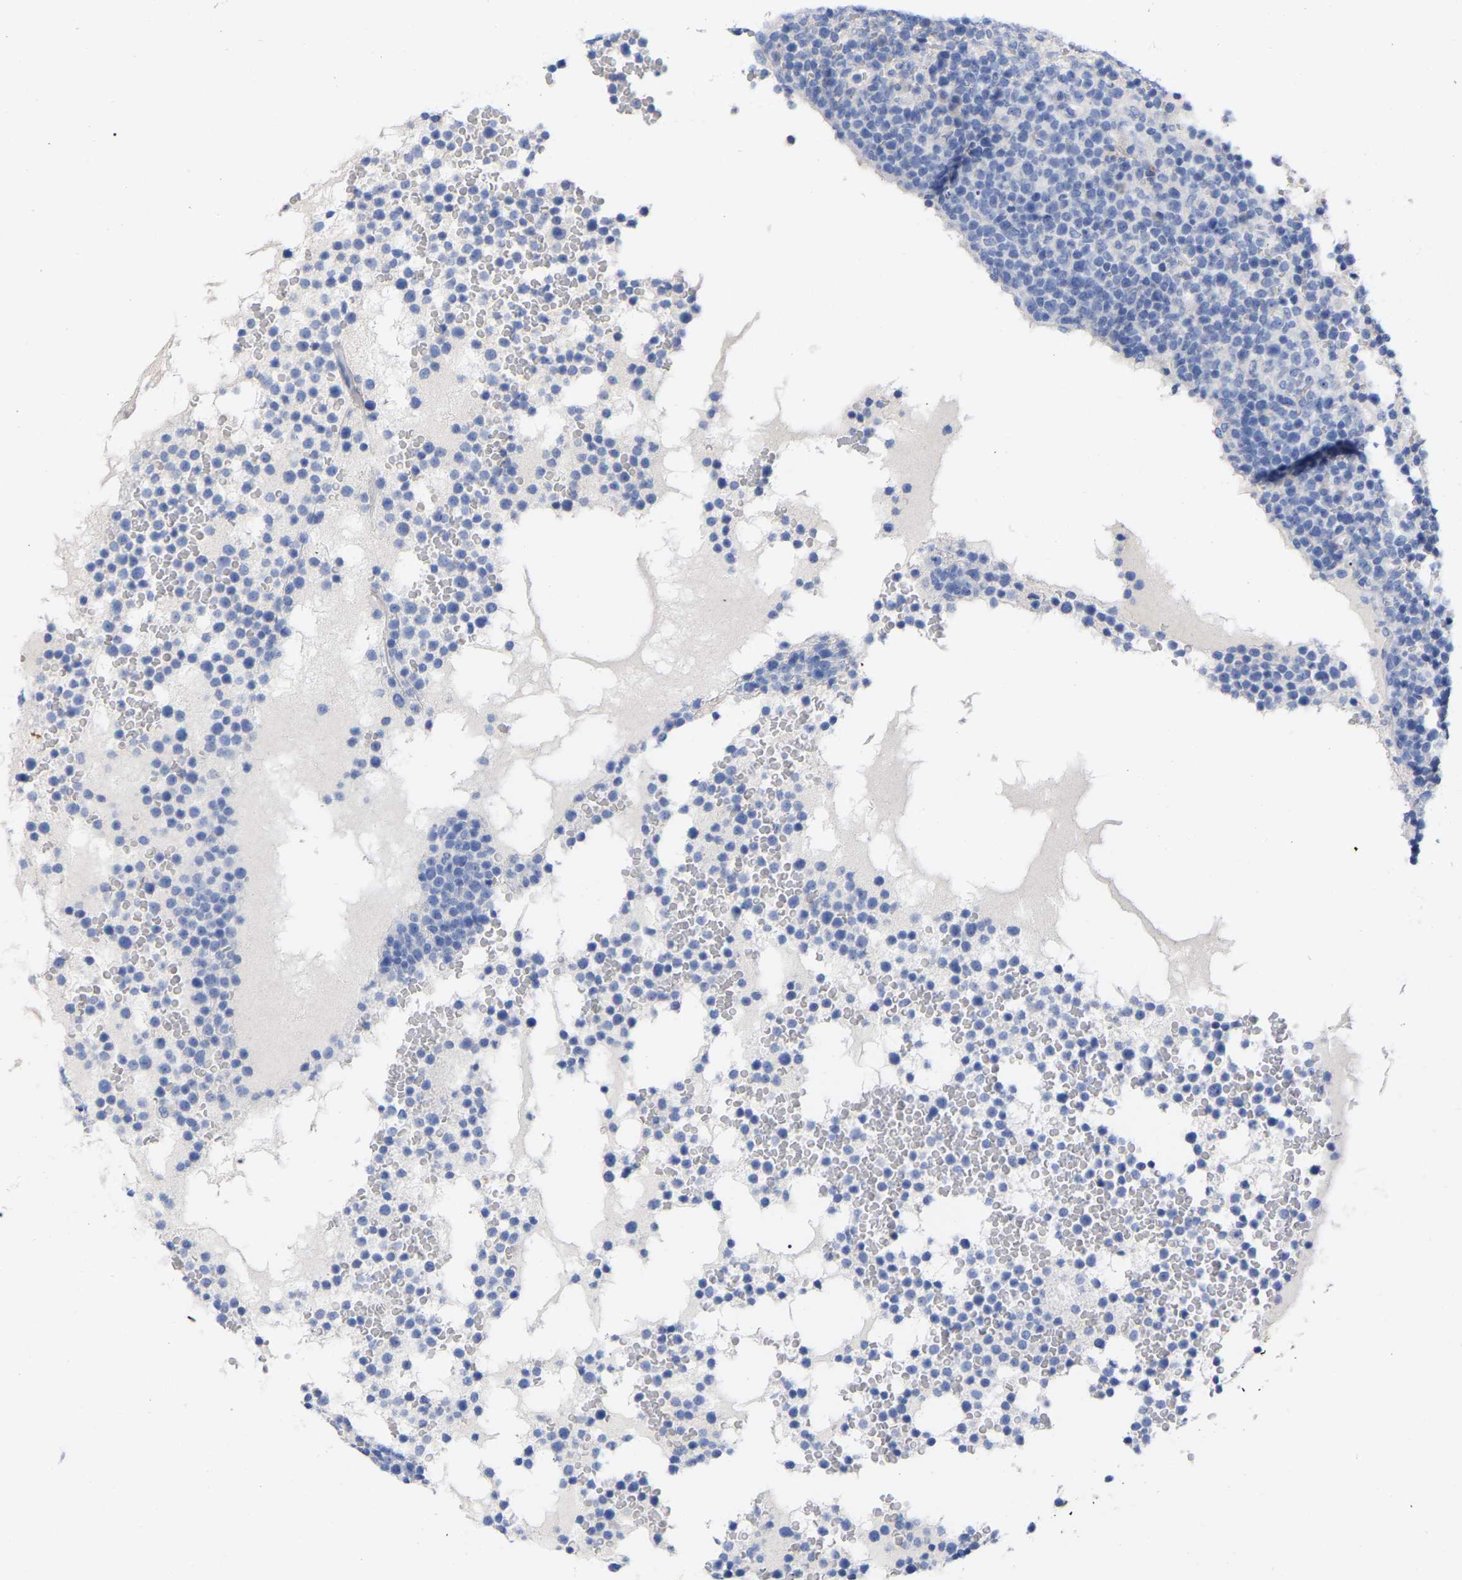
{"staining": {"intensity": "negative", "quantity": "none", "location": "none"}, "tissue": "lymphoma", "cell_type": "Tumor cells", "image_type": "cancer", "snomed": [{"axis": "morphology", "description": "Malignant lymphoma, non-Hodgkin's type, High grade"}, {"axis": "topography", "description": "Lymph node"}], "caption": "IHC photomicrograph of neoplastic tissue: human lymphoma stained with DAB exhibits no significant protein positivity in tumor cells.", "gene": "HAPLN1", "patient": {"sex": "male", "age": 61}}